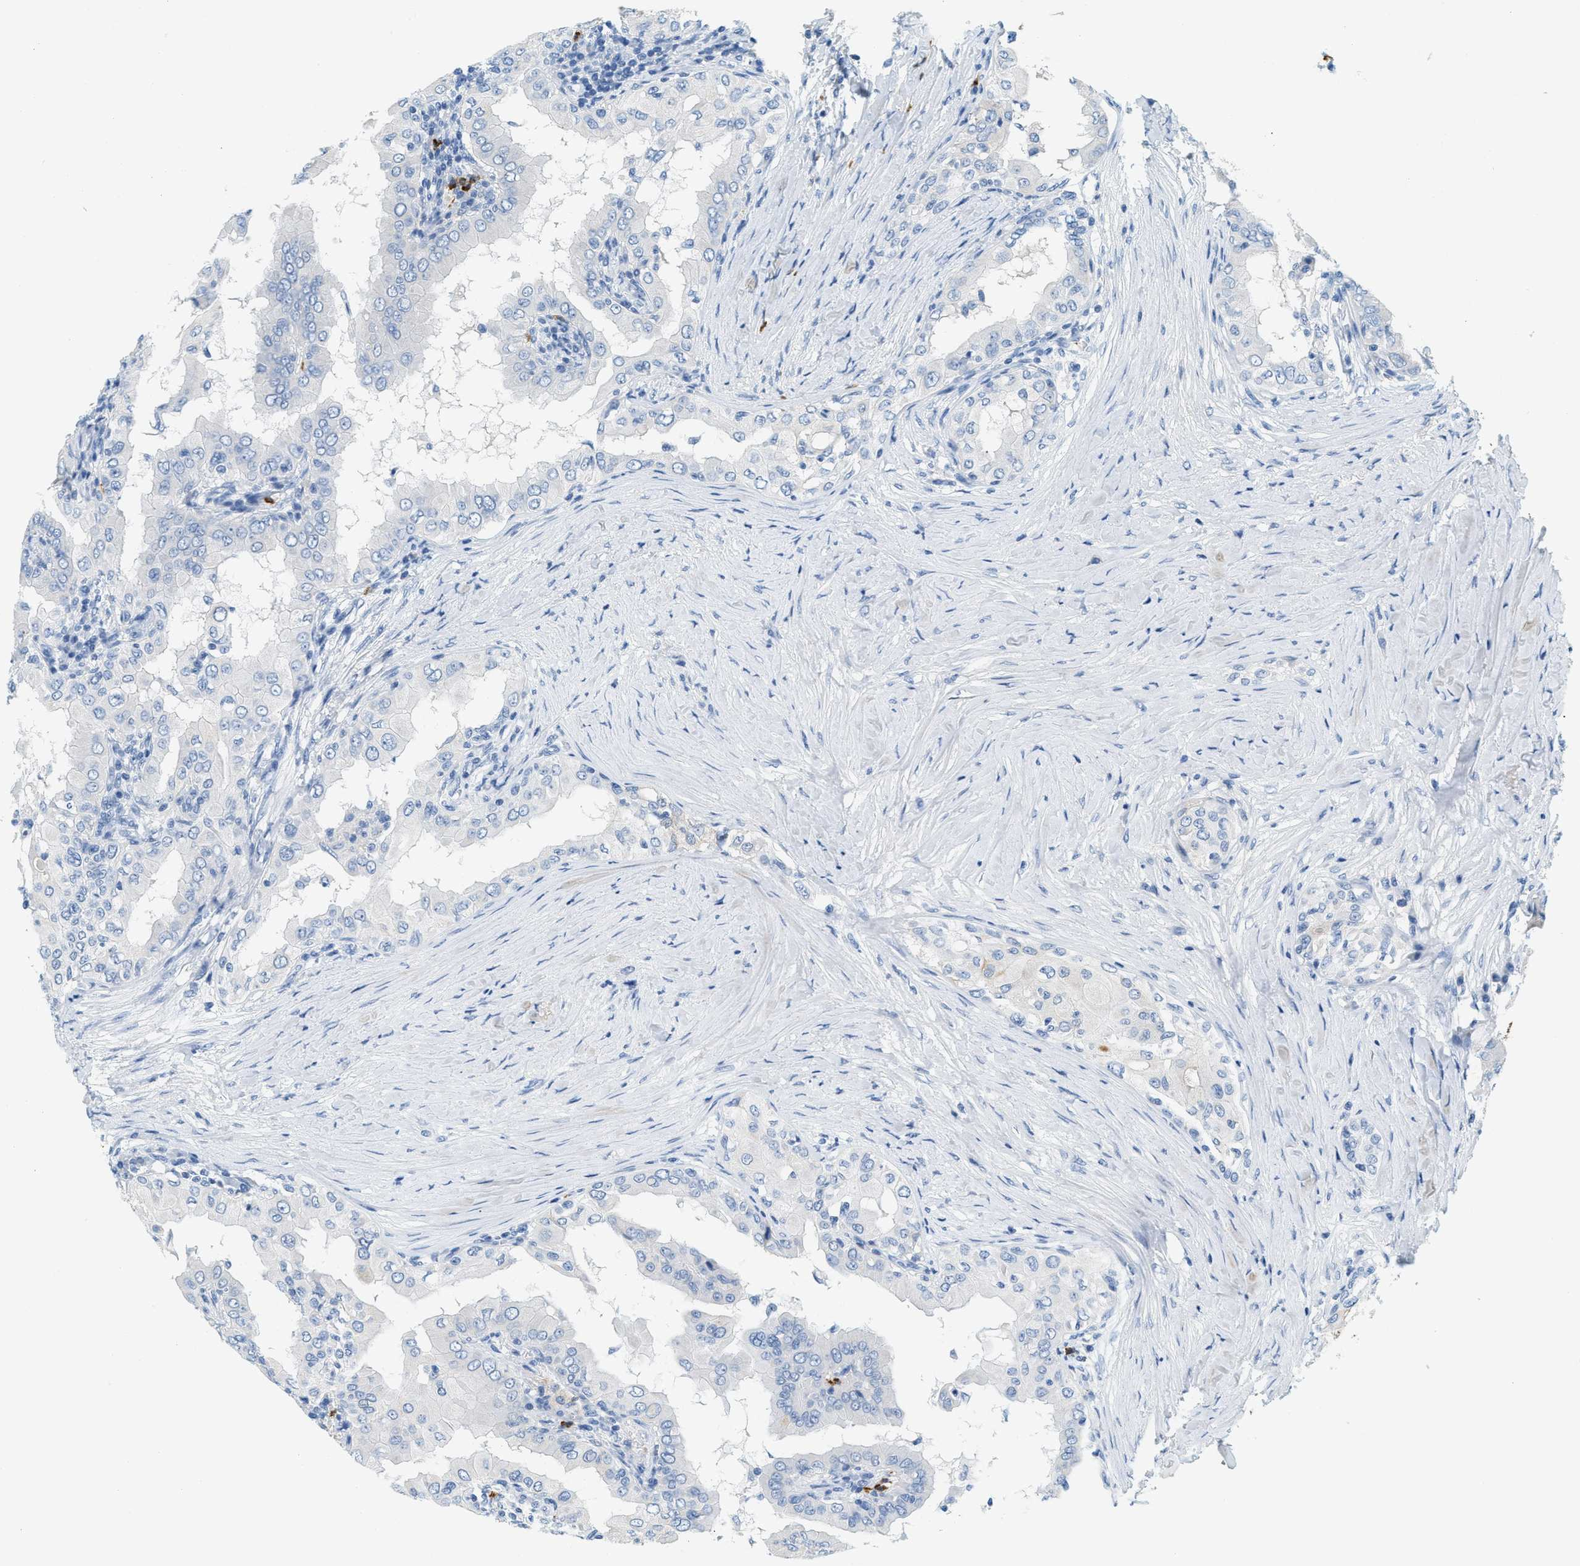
{"staining": {"intensity": "negative", "quantity": "none", "location": "none"}, "tissue": "thyroid cancer", "cell_type": "Tumor cells", "image_type": "cancer", "snomed": [{"axis": "morphology", "description": "Papillary adenocarcinoma, NOS"}, {"axis": "topography", "description": "Thyroid gland"}], "caption": "There is no significant staining in tumor cells of papillary adenocarcinoma (thyroid).", "gene": "LCN2", "patient": {"sex": "male", "age": 33}}